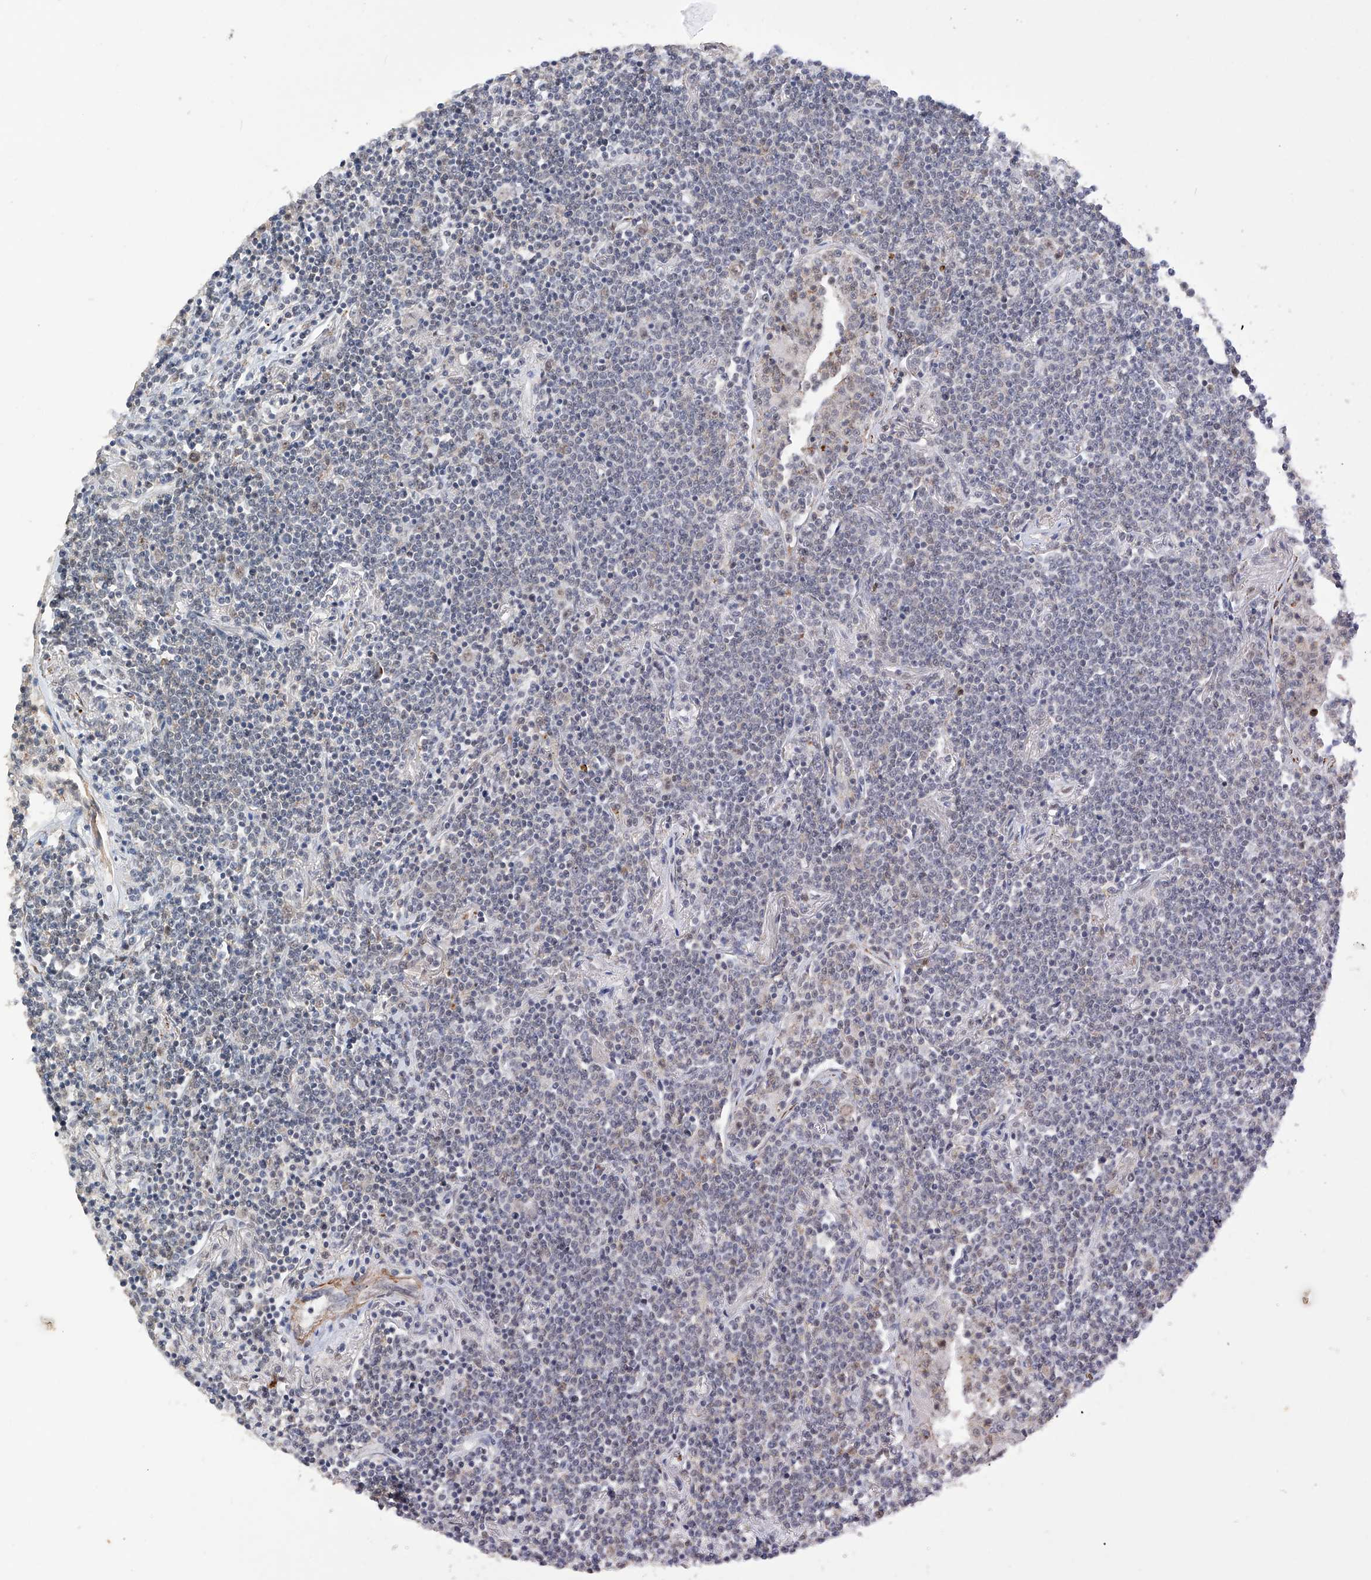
{"staining": {"intensity": "negative", "quantity": "none", "location": "none"}, "tissue": "lymphoma", "cell_type": "Tumor cells", "image_type": "cancer", "snomed": [{"axis": "morphology", "description": "Malignant lymphoma, non-Hodgkin's type, Low grade"}, {"axis": "topography", "description": "Lung"}], "caption": "DAB immunohistochemical staining of malignant lymphoma, non-Hodgkin's type (low-grade) reveals no significant staining in tumor cells. (Brightfield microscopy of DAB (3,3'-diaminobenzidine) IHC at high magnification).", "gene": "NFATC4", "patient": {"sex": "female", "age": 71}}